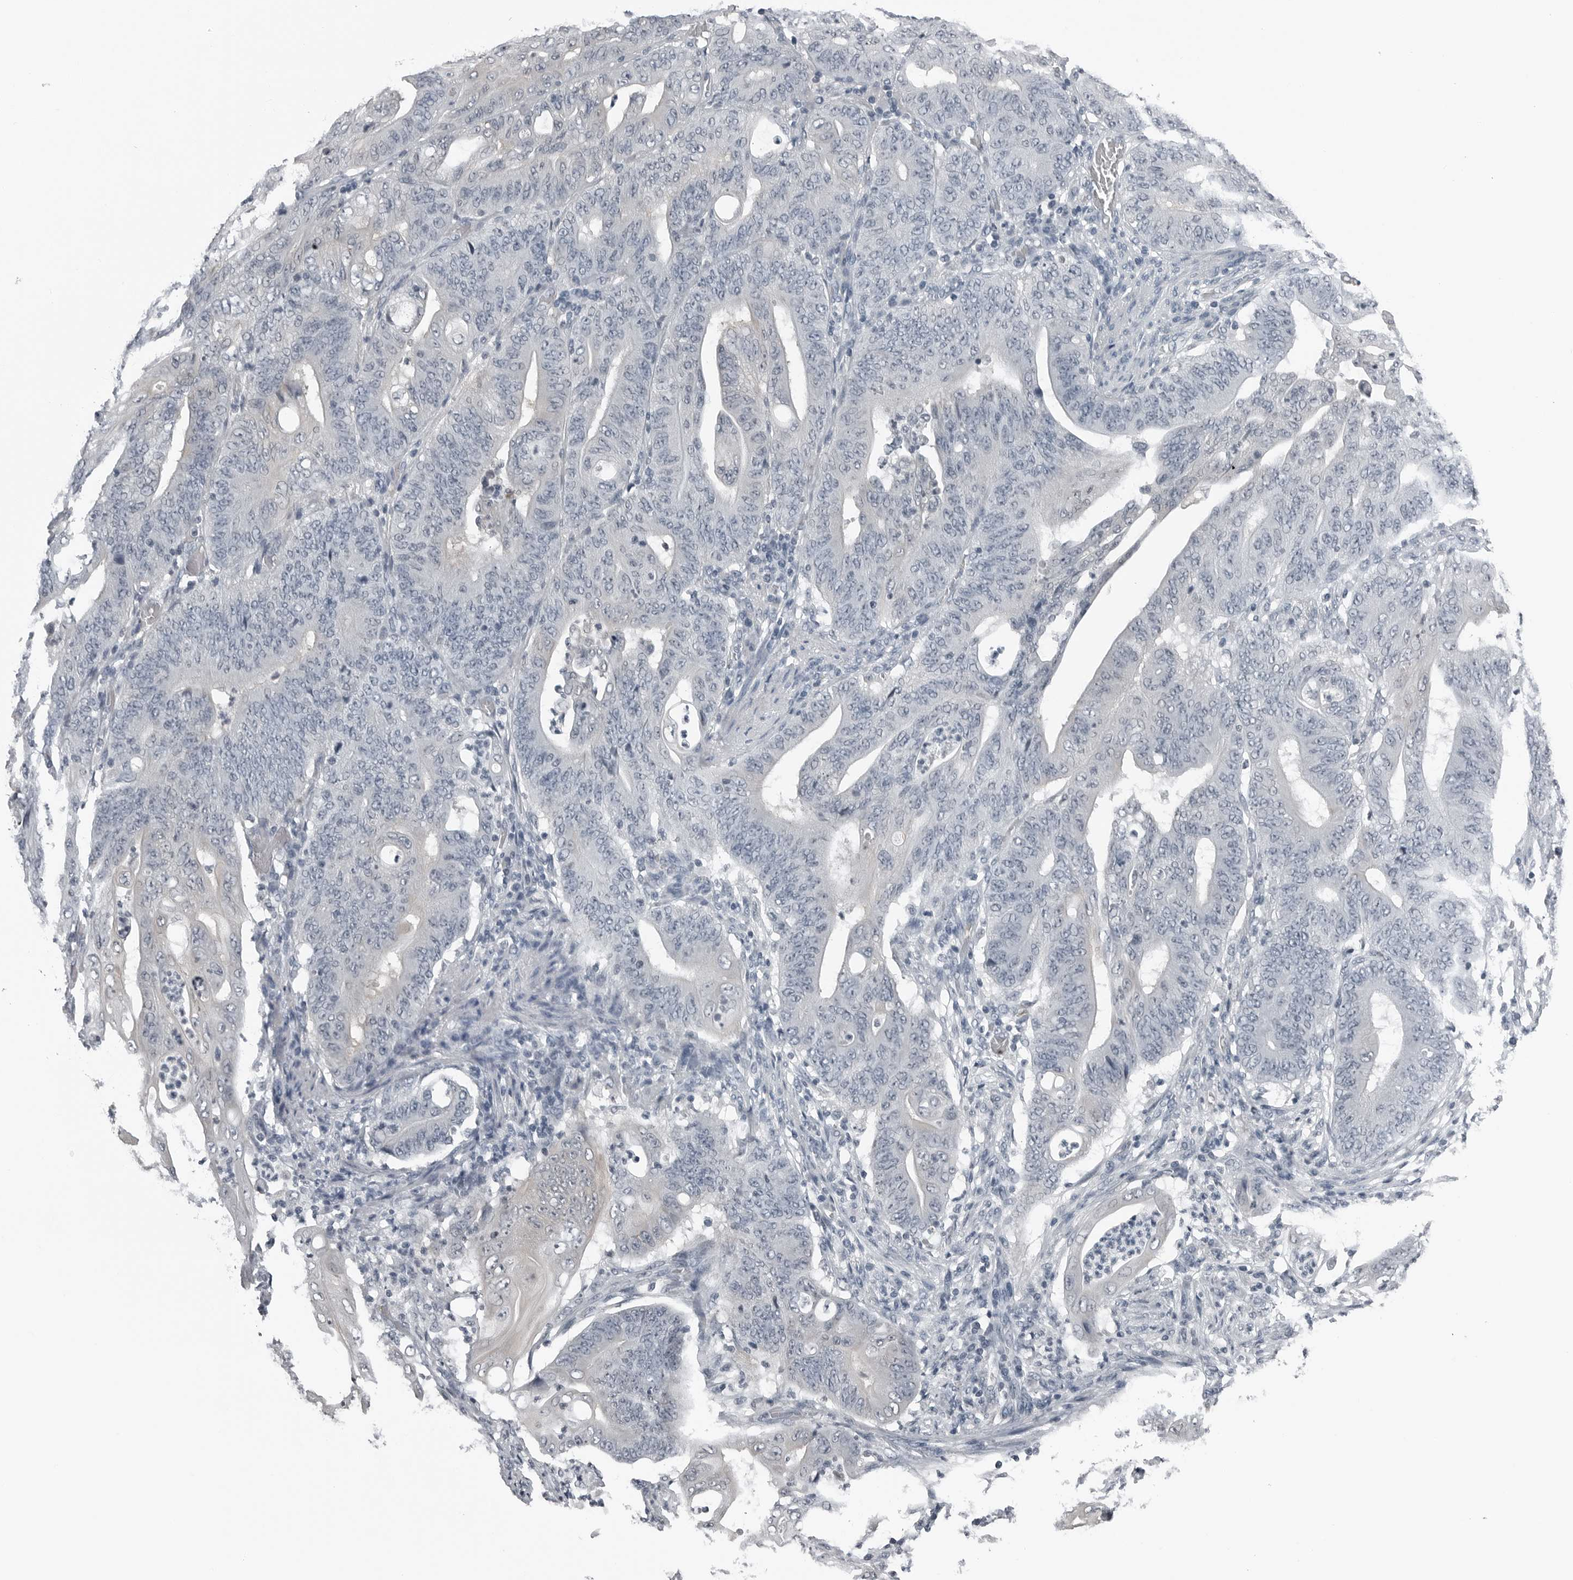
{"staining": {"intensity": "negative", "quantity": "none", "location": "none"}, "tissue": "stomach cancer", "cell_type": "Tumor cells", "image_type": "cancer", "snomed": [{"axis": "morphology", "description": "Adenocarcinoma, NOS"}, {"axis": "topography", "description": "Stomach"}], "caption": "This is an immunohistochemistry image of human stomach cancer. There is no expression in tumor cells.", "gene": "SPINK1", "patient": {"sex": "female", "age": 73}}